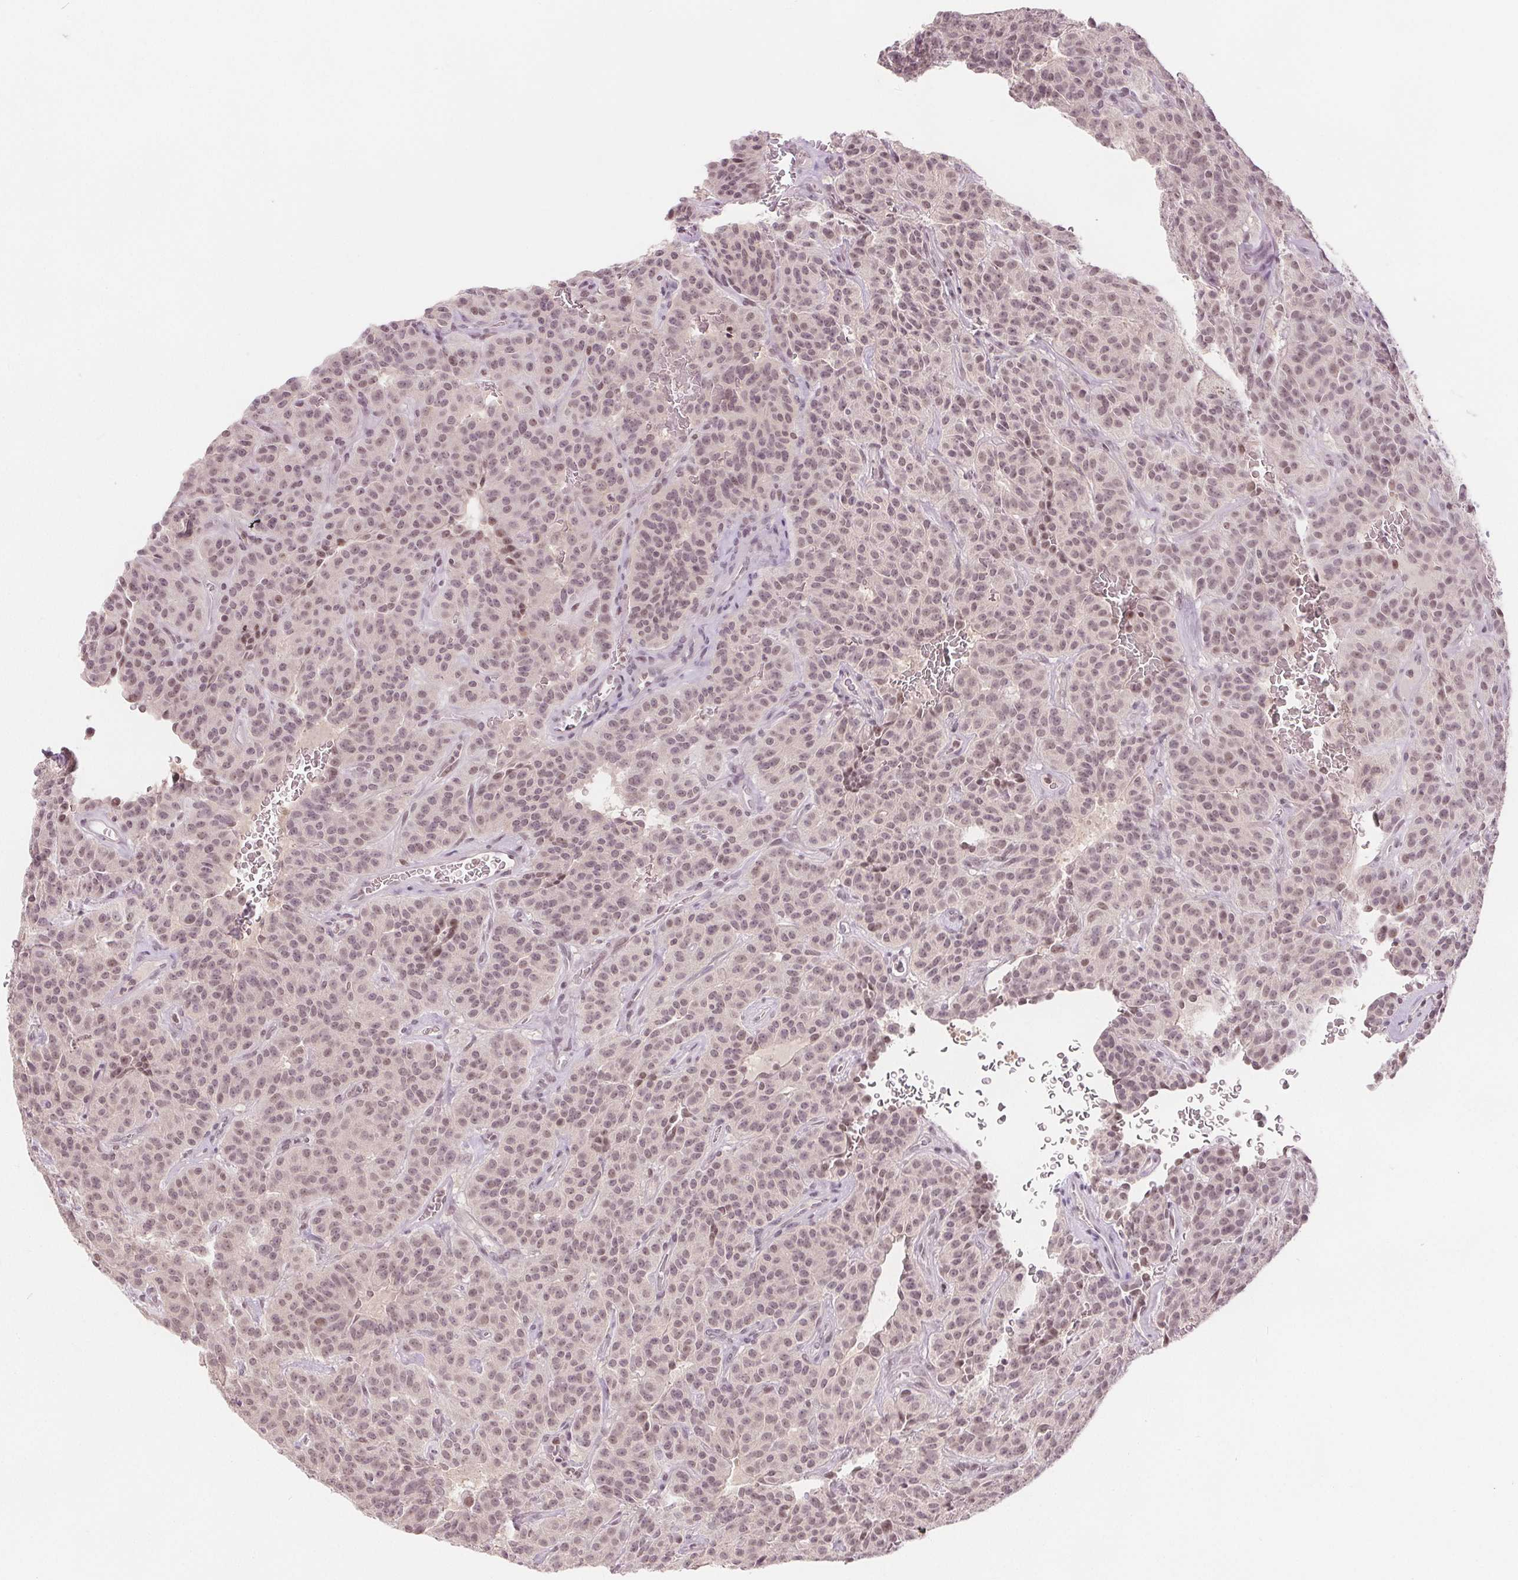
{"staining": {"intensity": "weak", "quantity": ">75%", "location": "nuclear"}, "tissue": "carcinoid", "cell_type": "Tumor cells", "image_type": "cancer", "snomed": [{"axis": "morphology", "description": "Carcinoid, malignant, NOS"}, {"axis": "topography", "description": "Lung"}], "caption": "Malignant carcinoid stained with a protein marker reveals weak staining in tumor cells.", "gene": "DEK", "patient": {"sex": "female", "age": 61}}